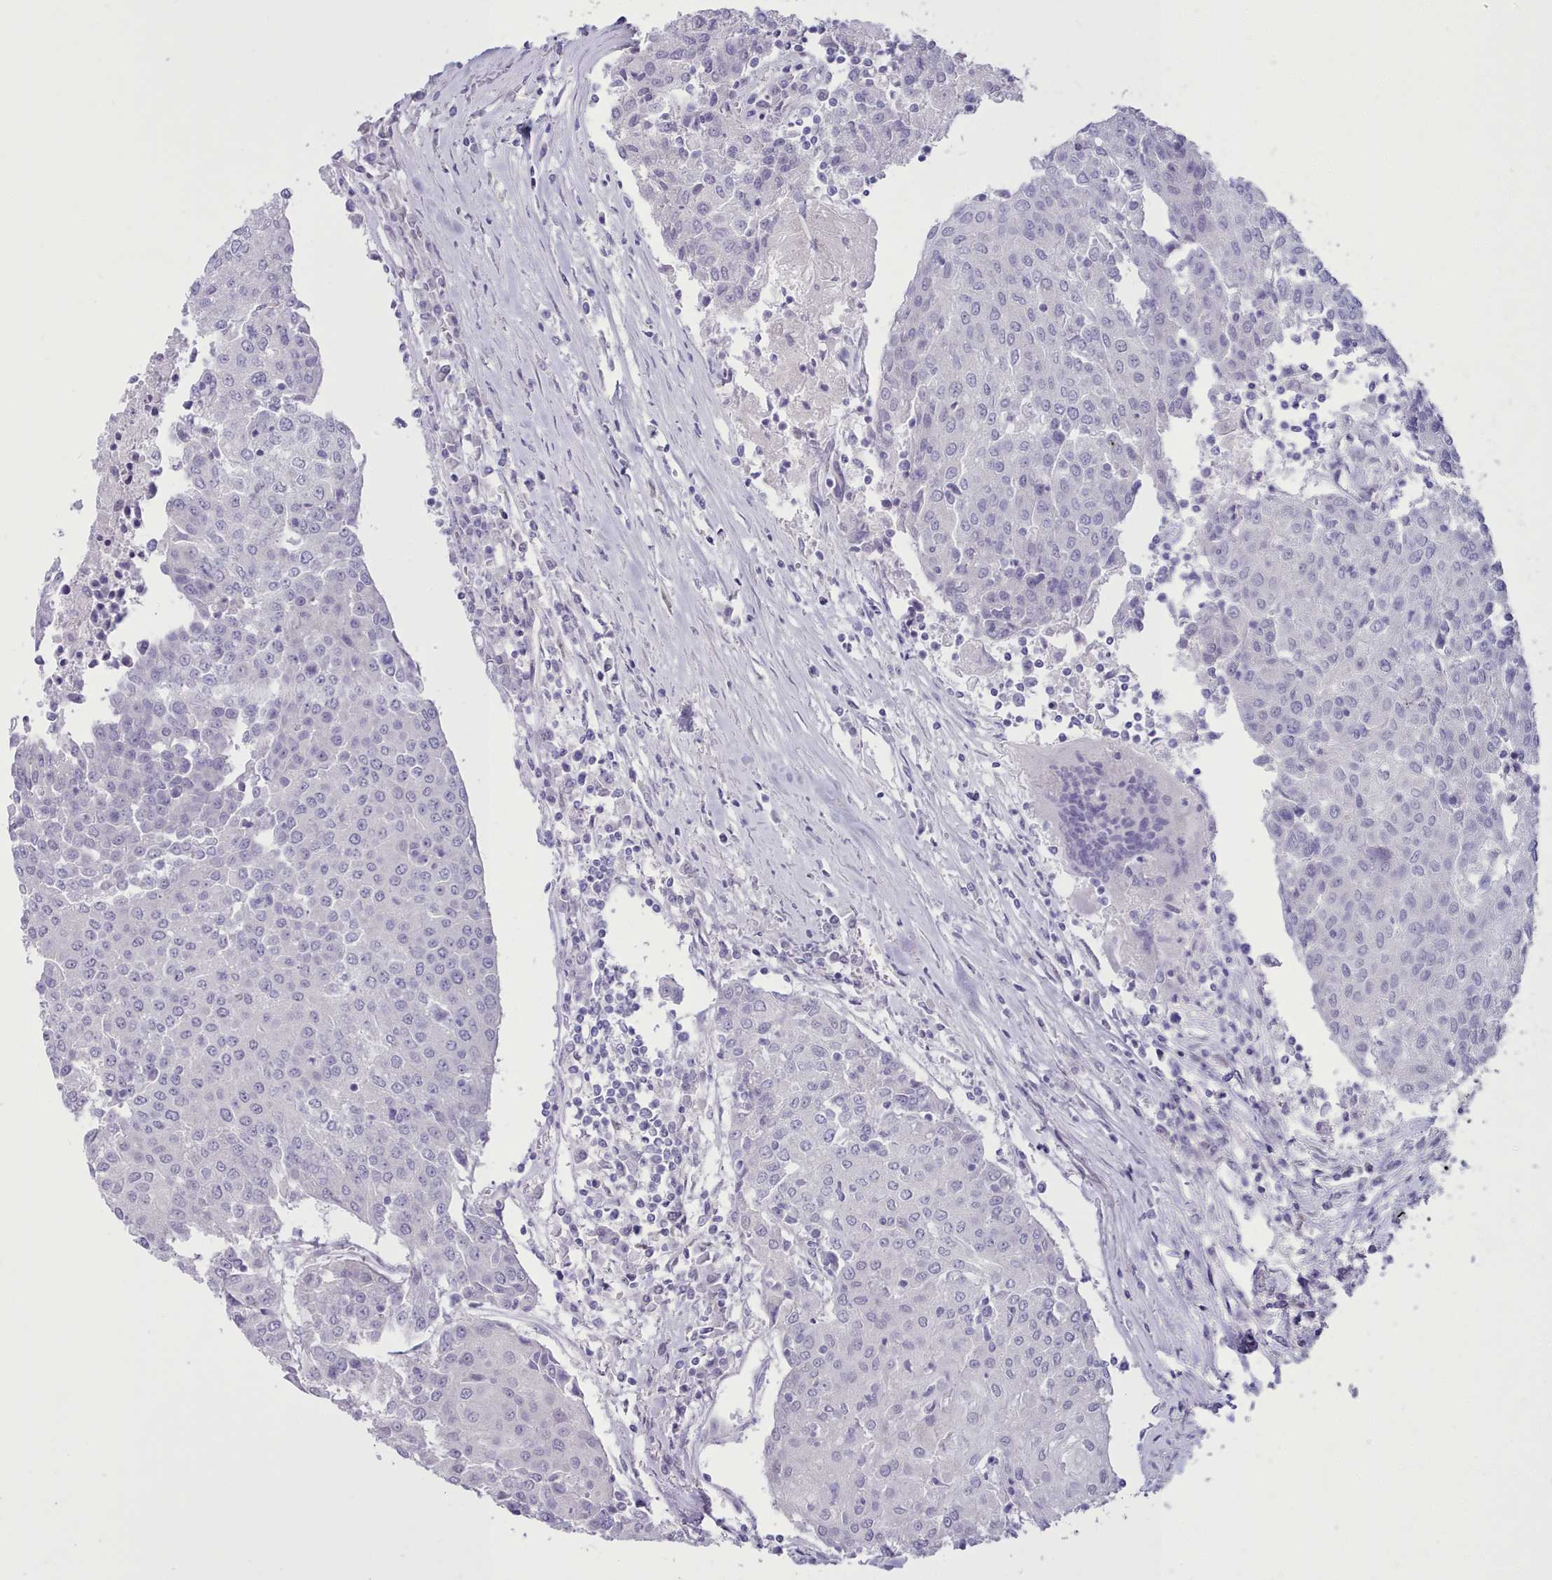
{"staining": {"intensity": "negative", "quantity": "none", "location": "none"}, "tissue": "urothelial cancer", "cell_type": "Tumor cells", "image_type": "cancer", "snomed": [{"axis": "morphology", "description": "Urothelial carcinoma, High grade"}, {"axis": "topography", "description": "Urinary bladder"}], "caption": "High magnification brightfield microscopy of urothelial cancer stained with DAB (brown) and counterstained with hematoxylin (blue): tumor cells show no significant positivity.", "gene": "TMEM253", "patient": {"sex": "female", "age": 85}}